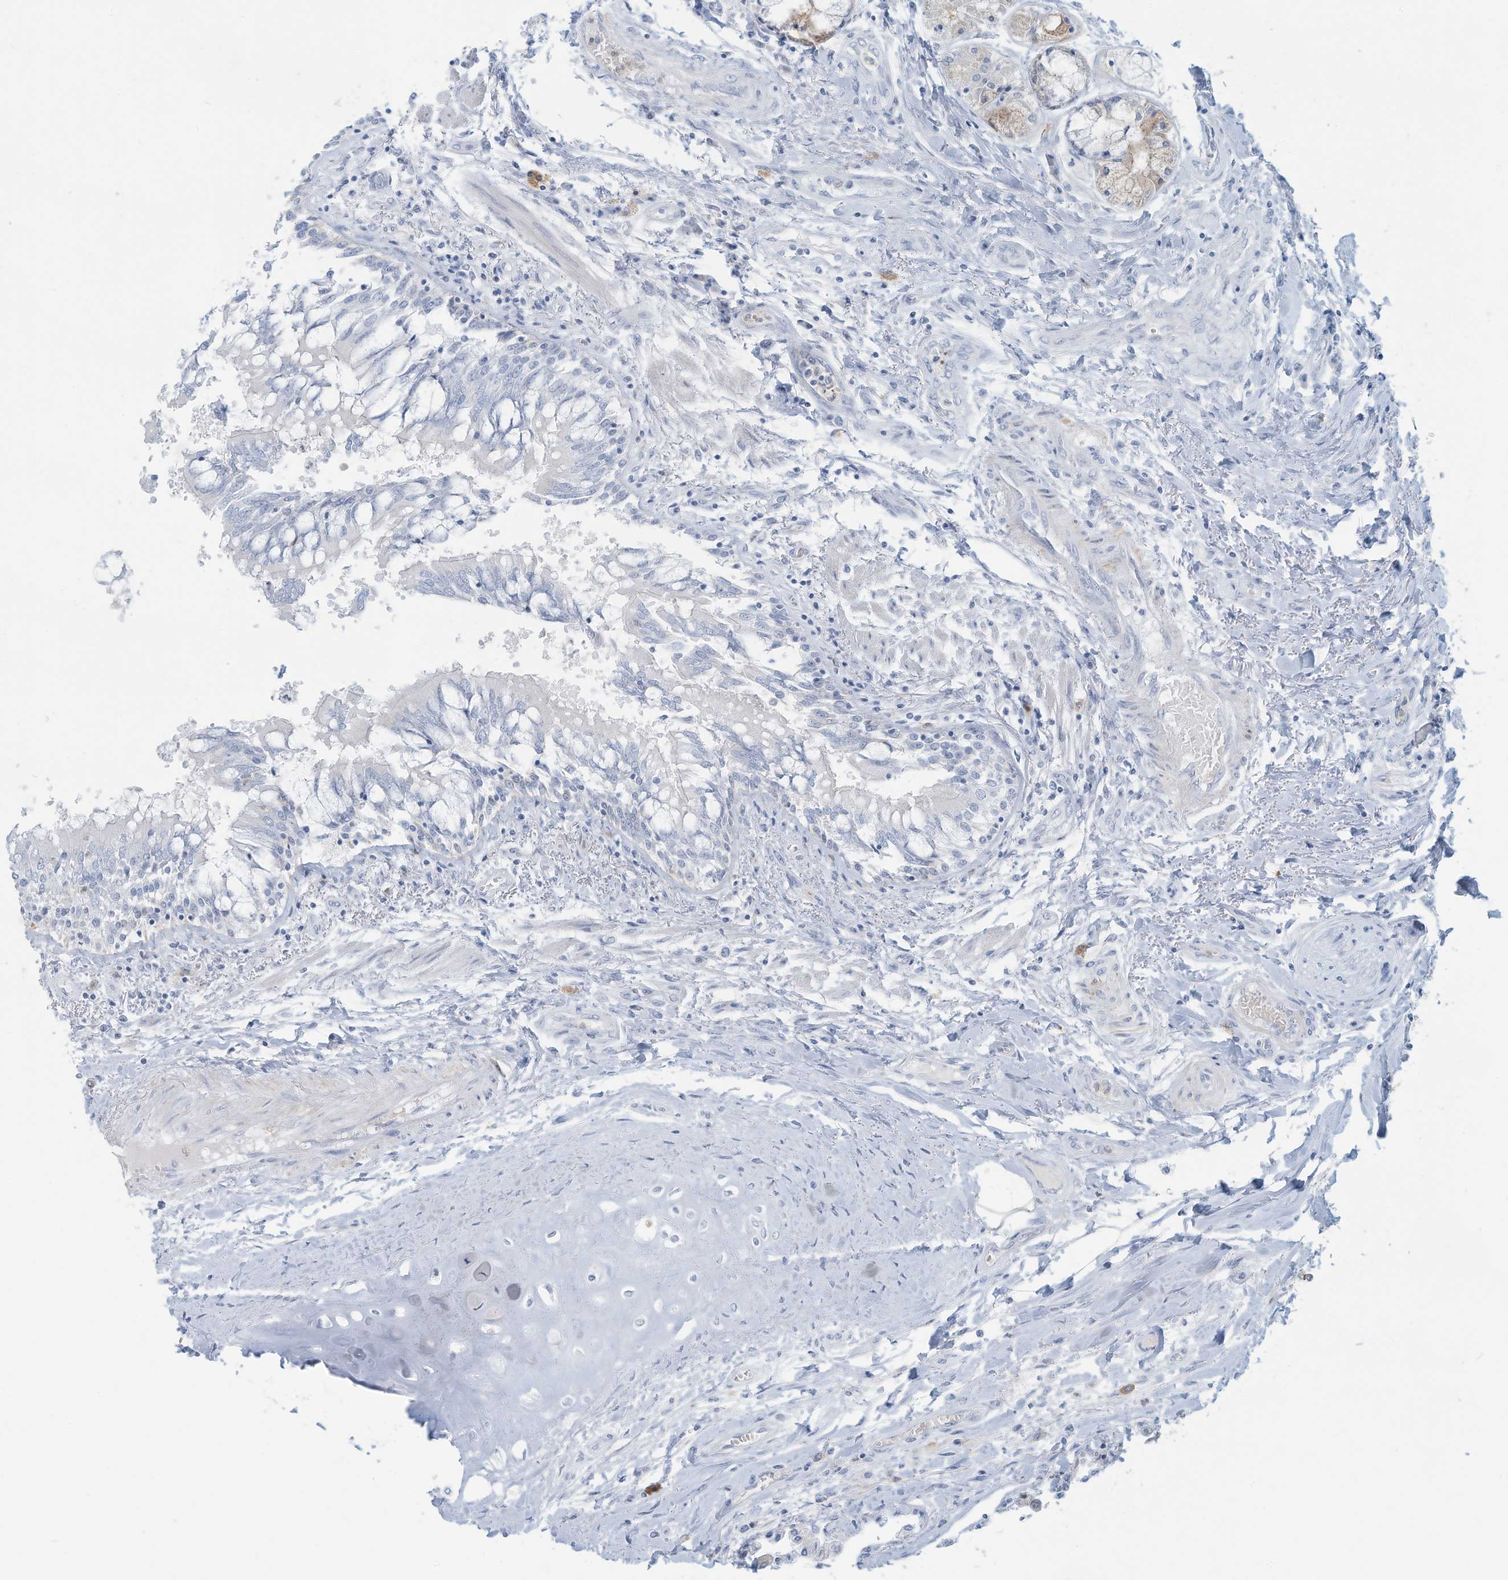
{"staining": {"intensity": "weak", "quantity": "<25%", "location": "nuclear"}, "tissue": "lung", "cell_type": "Alveolar cells", "image_type": "normal", "snomed": [{"axis": "morphology", "description": "Normal tissue, NOS"}, {"axis": "topography", "description": "Bronchus"}, {"axis": "topography", "description": "Lung"}], "caption": "An immunohistochemistry histopathology image of unremarkable lung is shown. There is no staining in alveolar cells of lung. (Stains: DAB immunohistochemistry with hematoxylin counter stain, Microscopy: brightfield microscopy at high magnification).", "gene": "ERI2", "patient": {"sex": "female", "age": 49}}